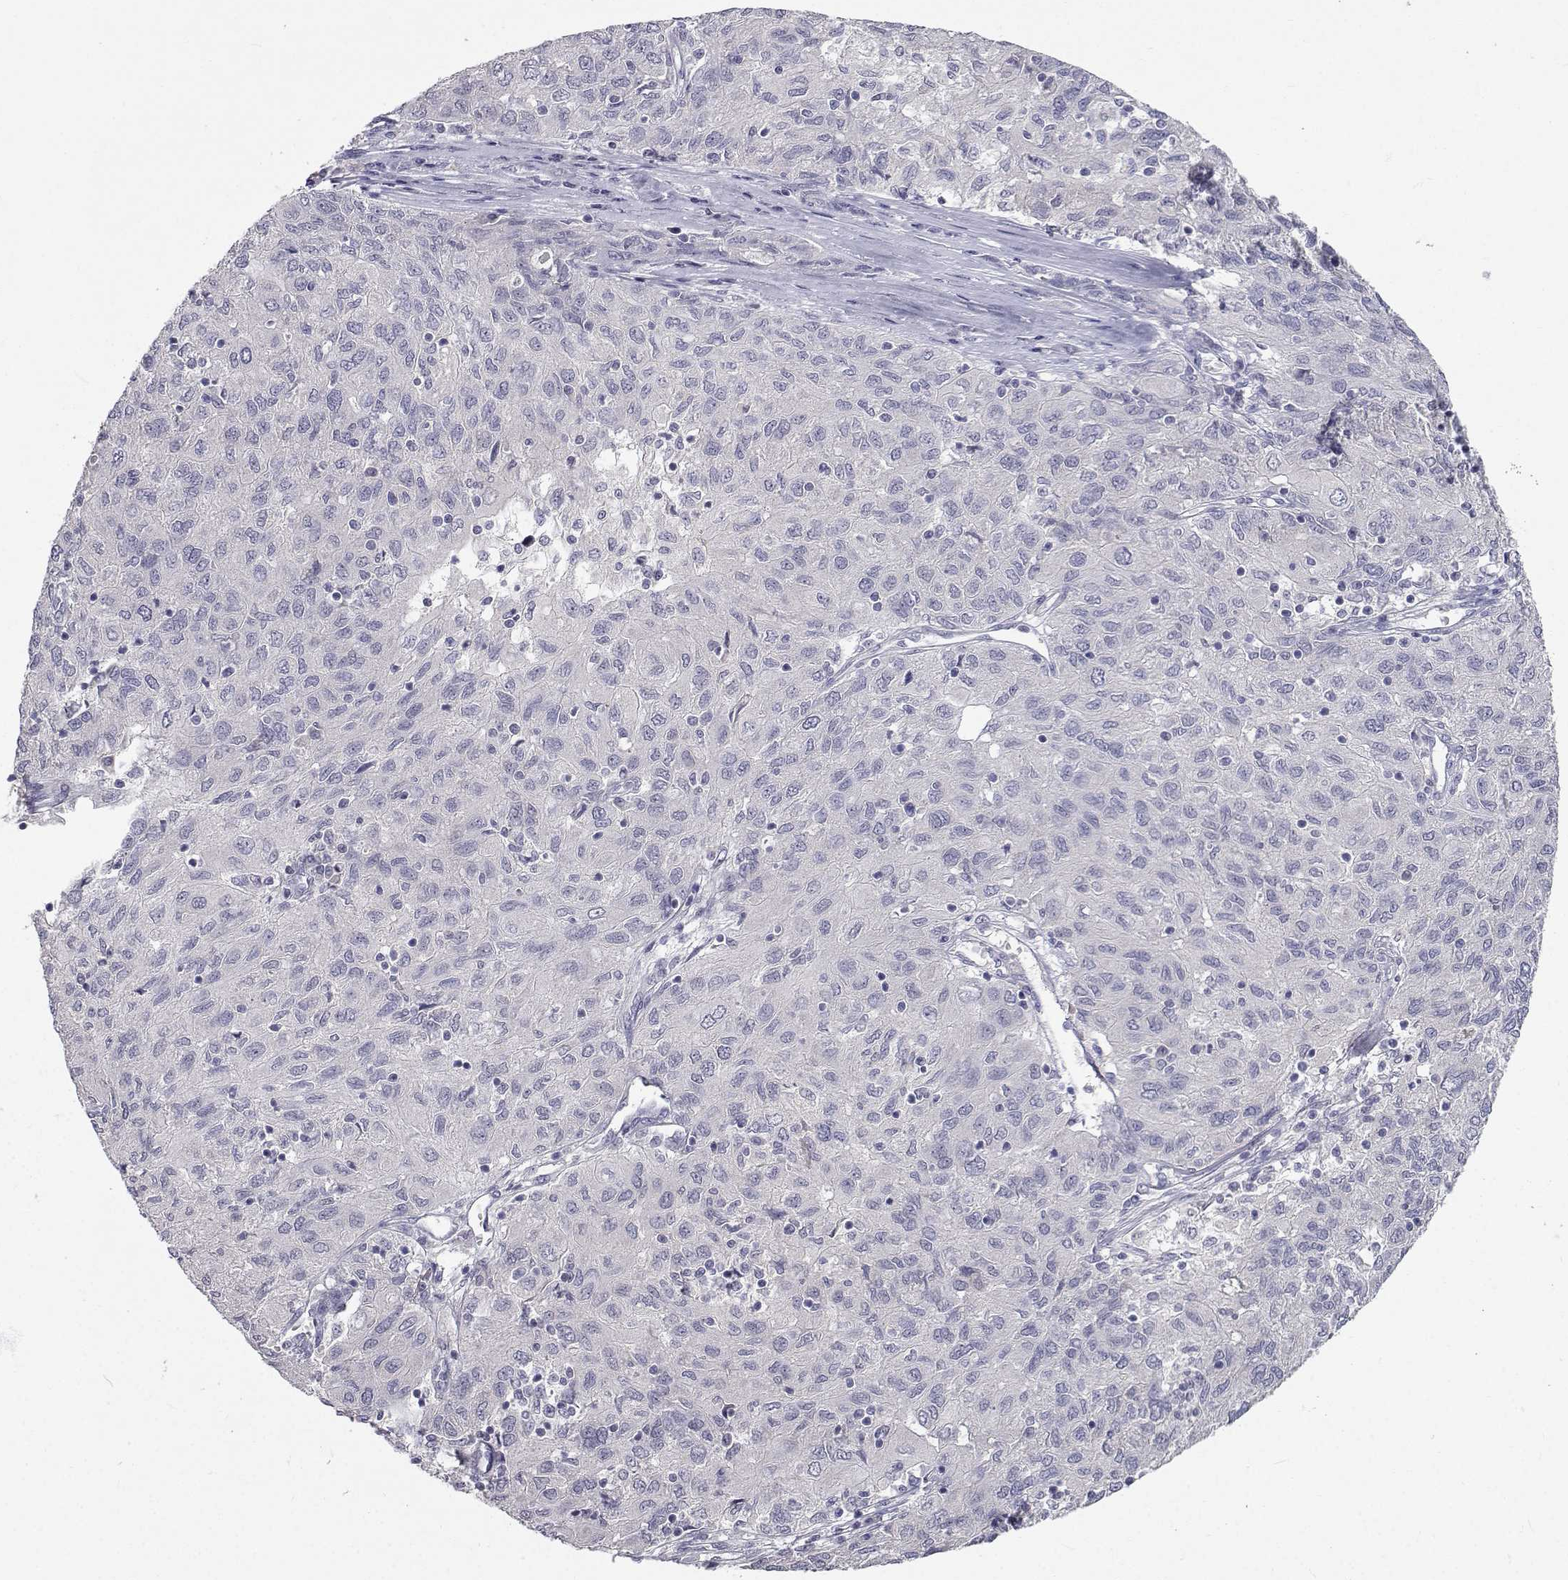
{"staining": {"intensity": "negative", "quantity": "none", "location": "none"}, "tissue": "ovarian cancer", "cell_type": "Tumor cells", "image_type": "cancer", "snomed": [{"axis": "morphology", "description": "Carcinoma, endometroid"}, {"axis": "topography", "description": "Ovary"}], "caption": "Immunohistochemistry photomicrograph of neoplastic tissue: ovarian endometroid carcinoma stained with DAB reveals no significant protein expression in tumor cells.", "gene": "SLC6A3", "patient": {"sex": "female", "age": 50}}